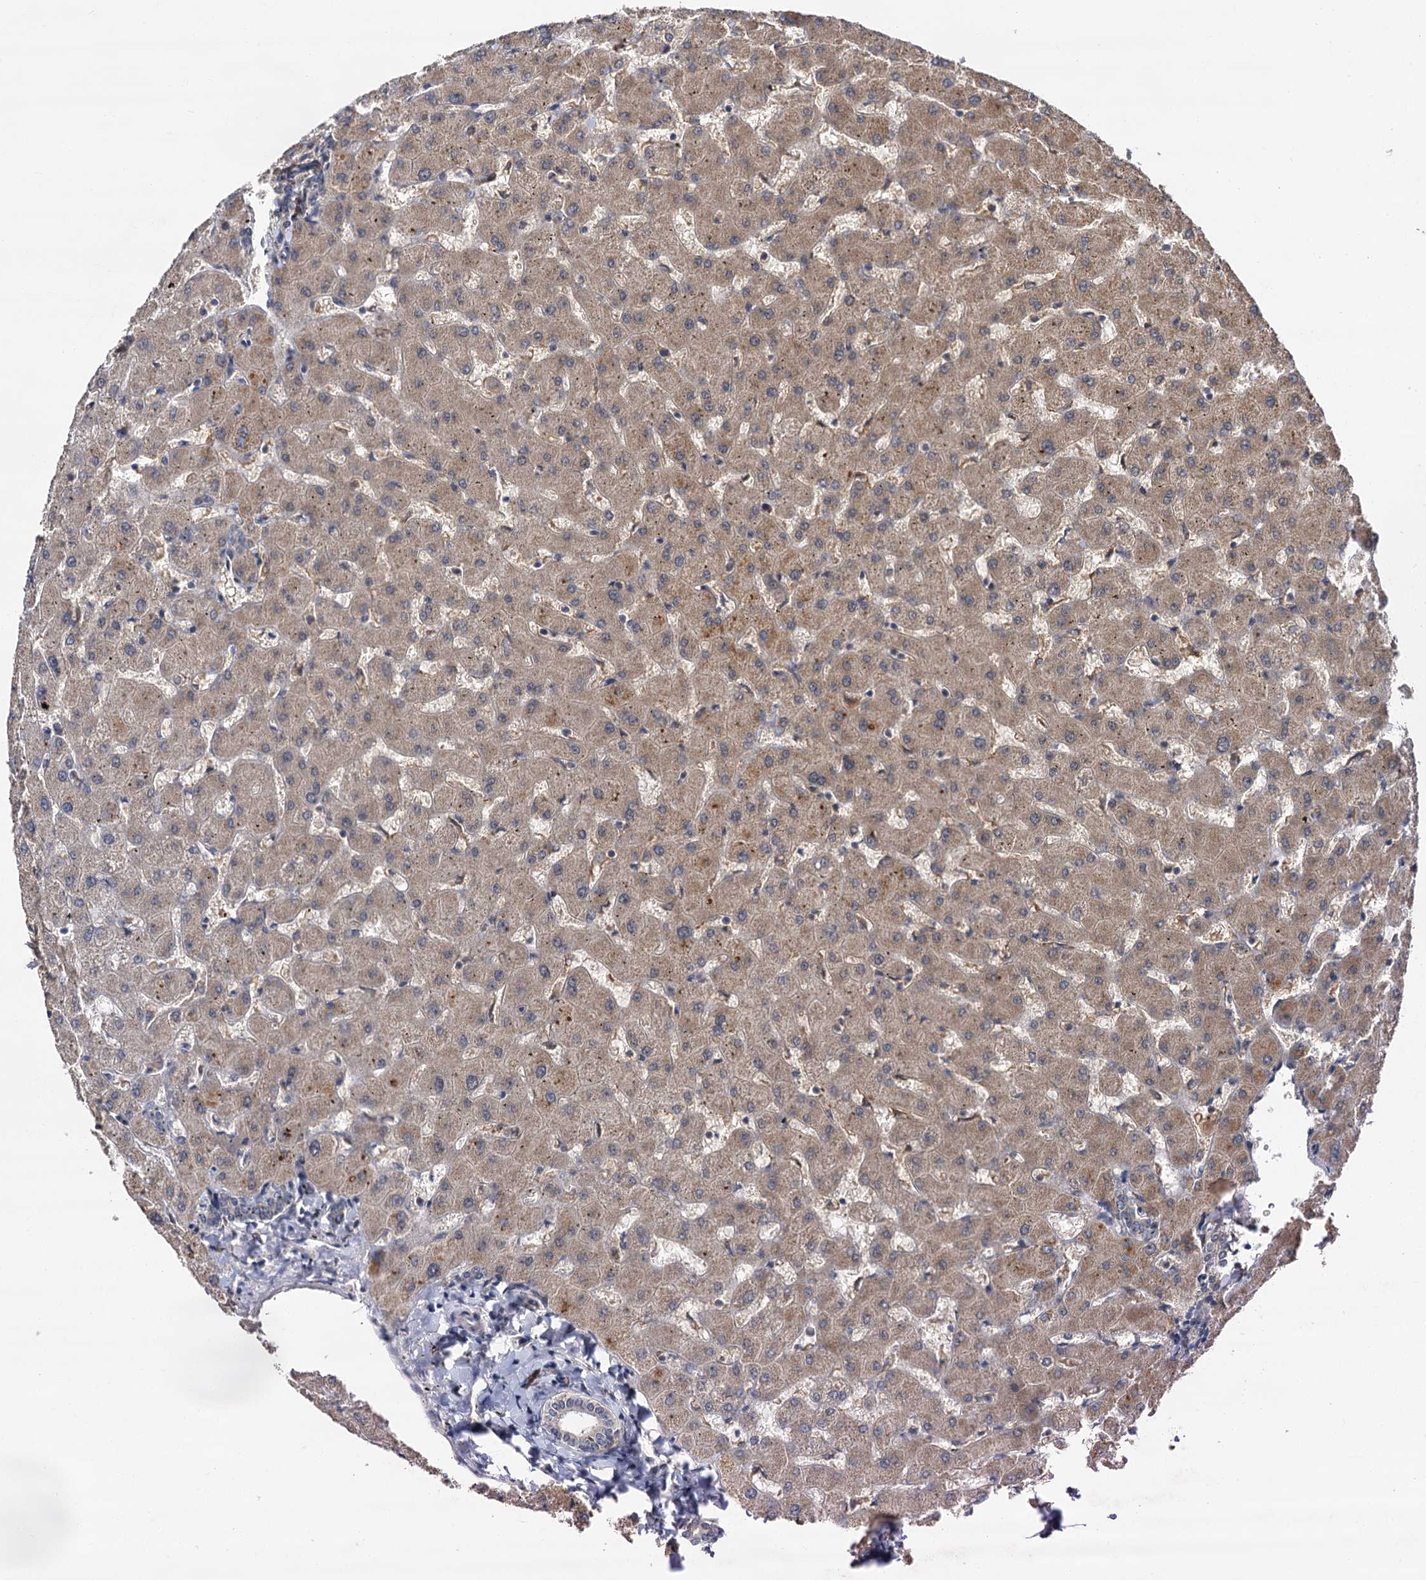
{"staining": {"intensity": "weak", "quantity": "25%-75%", "location": "cytoplasmic/membranous"}, "tissue": "liver", "cell_type": "Cholangiocytes", "image_type": "normal", "snomed": [{"axis": "morphology", "description": "Normal tissue, NOS"}, {"axis": "topography", "description": "Liver"}], "caption": "IHC (DAB (3,3'-diaminobenzidine)) staining of benign human liver displays weak cytoplasmic/membranous protein expression in about 25%-75% of cholangiocytes. (Stains: DAB in brown, nuclei in blue, Microscopy: brightfield microscopy at high magnification).", "gene": "MBD6", "patient": {"sex": "female", "age": 63}}